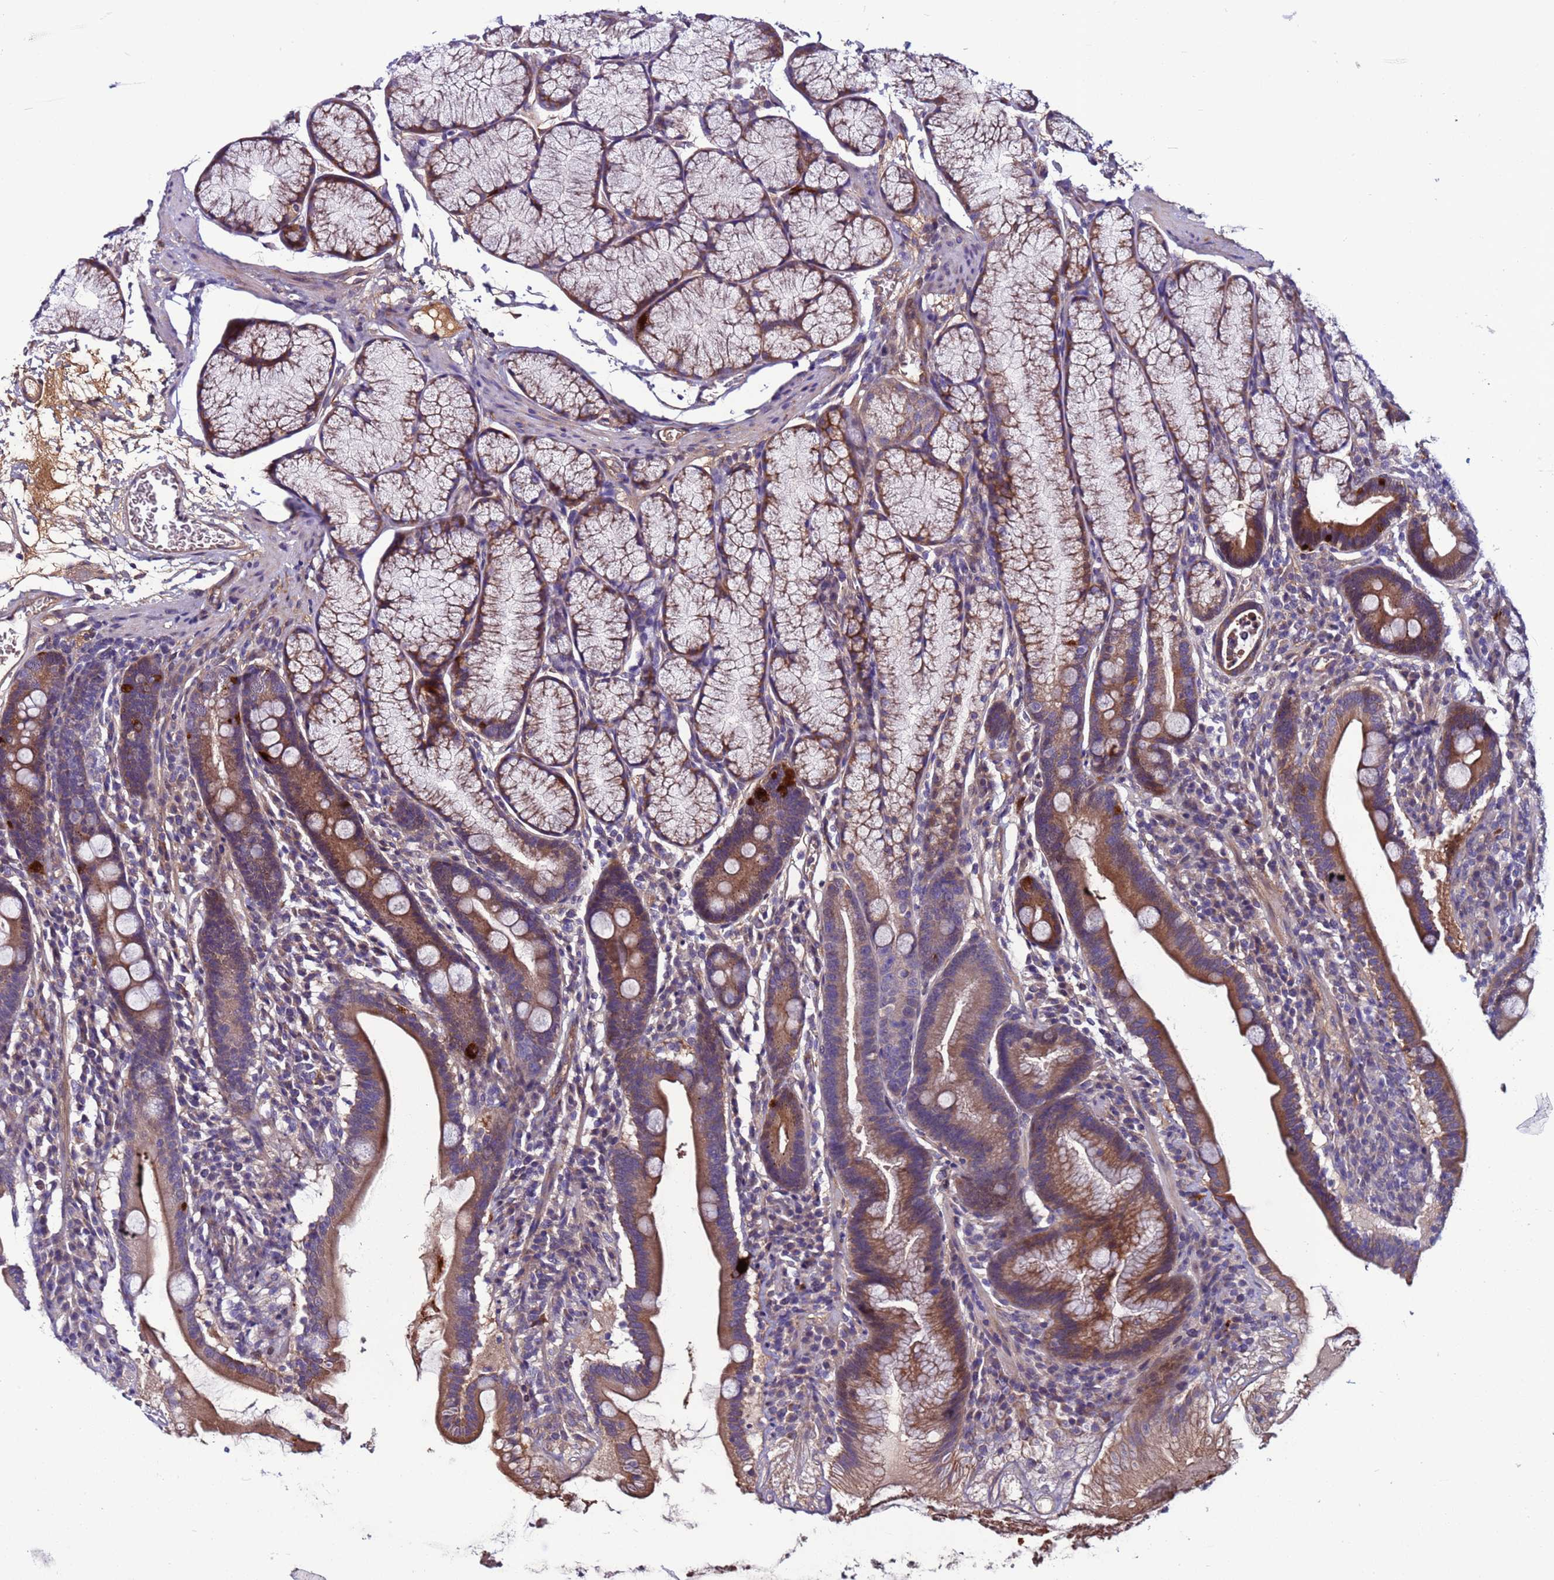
{"staining": {"intensity": "strong", "quantity": ">75%", "location": "cytoplasmic/membranous"}, "tissue": "duodenum", "cell_type": "Glandular cells", "image_type": "normal", "snomed": [{"axis": "morphology", "description": "Normal tissue, NOS"}, {"axis": "topography", "description": "Duodenum"}], "caption": "IHC image of normal human duodenum stained for a protein (brown), which exhibits high levels of strong cytoplasmic/membranous staining in about >75% of glandular cells.", "gene": "C8G", "patient": {"sex": "male", "age": 35}}